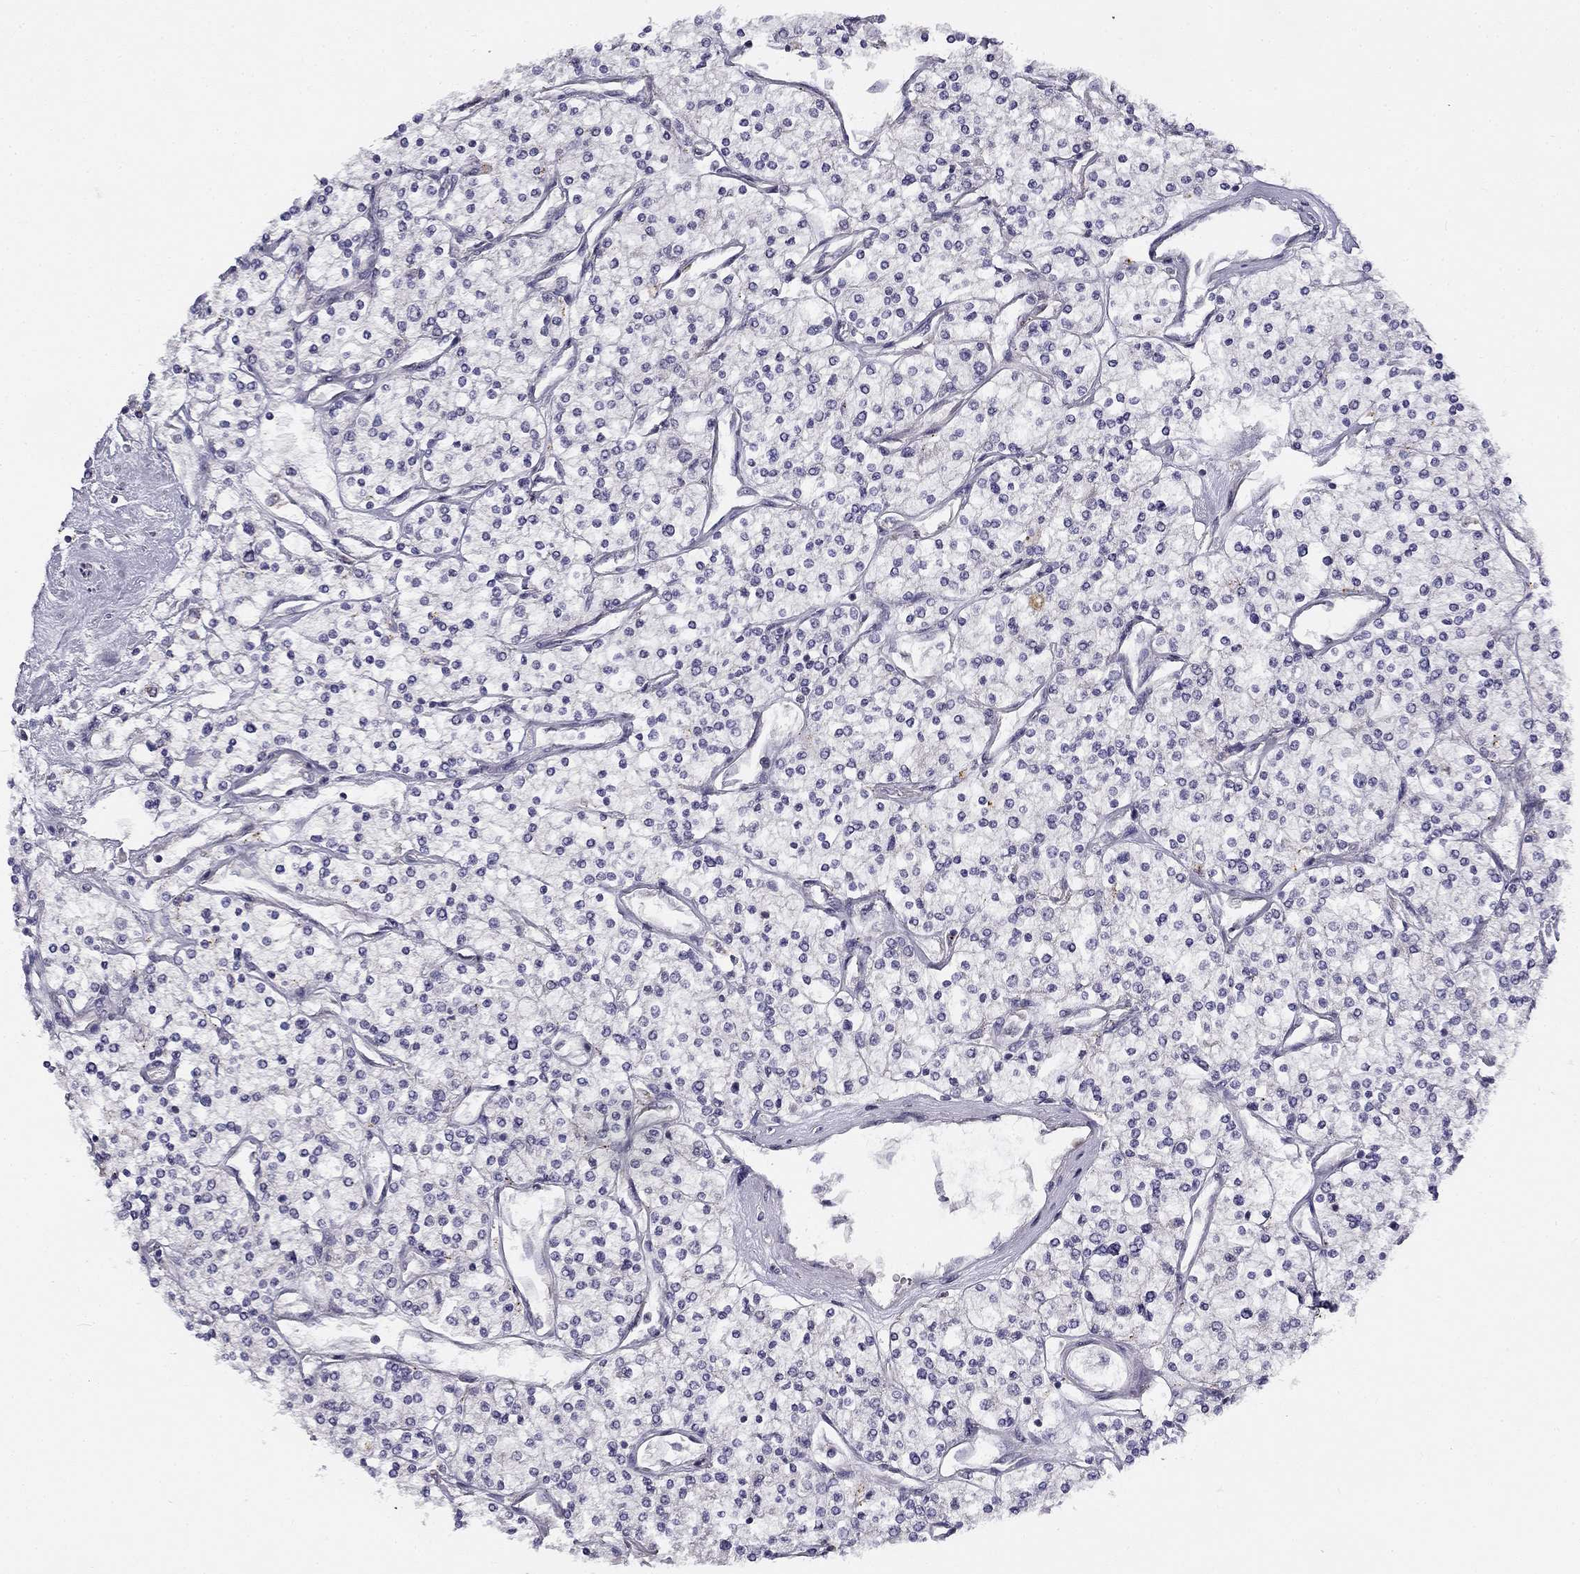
{"staining": {"intensity": "negative", "quantity": "none", "location": "none"}, "tissue": "renal cancer", "cell_type": "Tumor cells", "image_type": "cancer", "snomed": [{"axis": "morphology", "description": "Adenocarcinoma, NOS"}, {"axis": "topography", "description": "Kidney"}], "caption": "The IHC histopathology image has no significant positivity in tumor cells of renal cancer (adenocarcinoma) tissue. Nuclei are stained in blue.", "gene": "CNR1", "patient": {"sex": "male", "age": 80}}